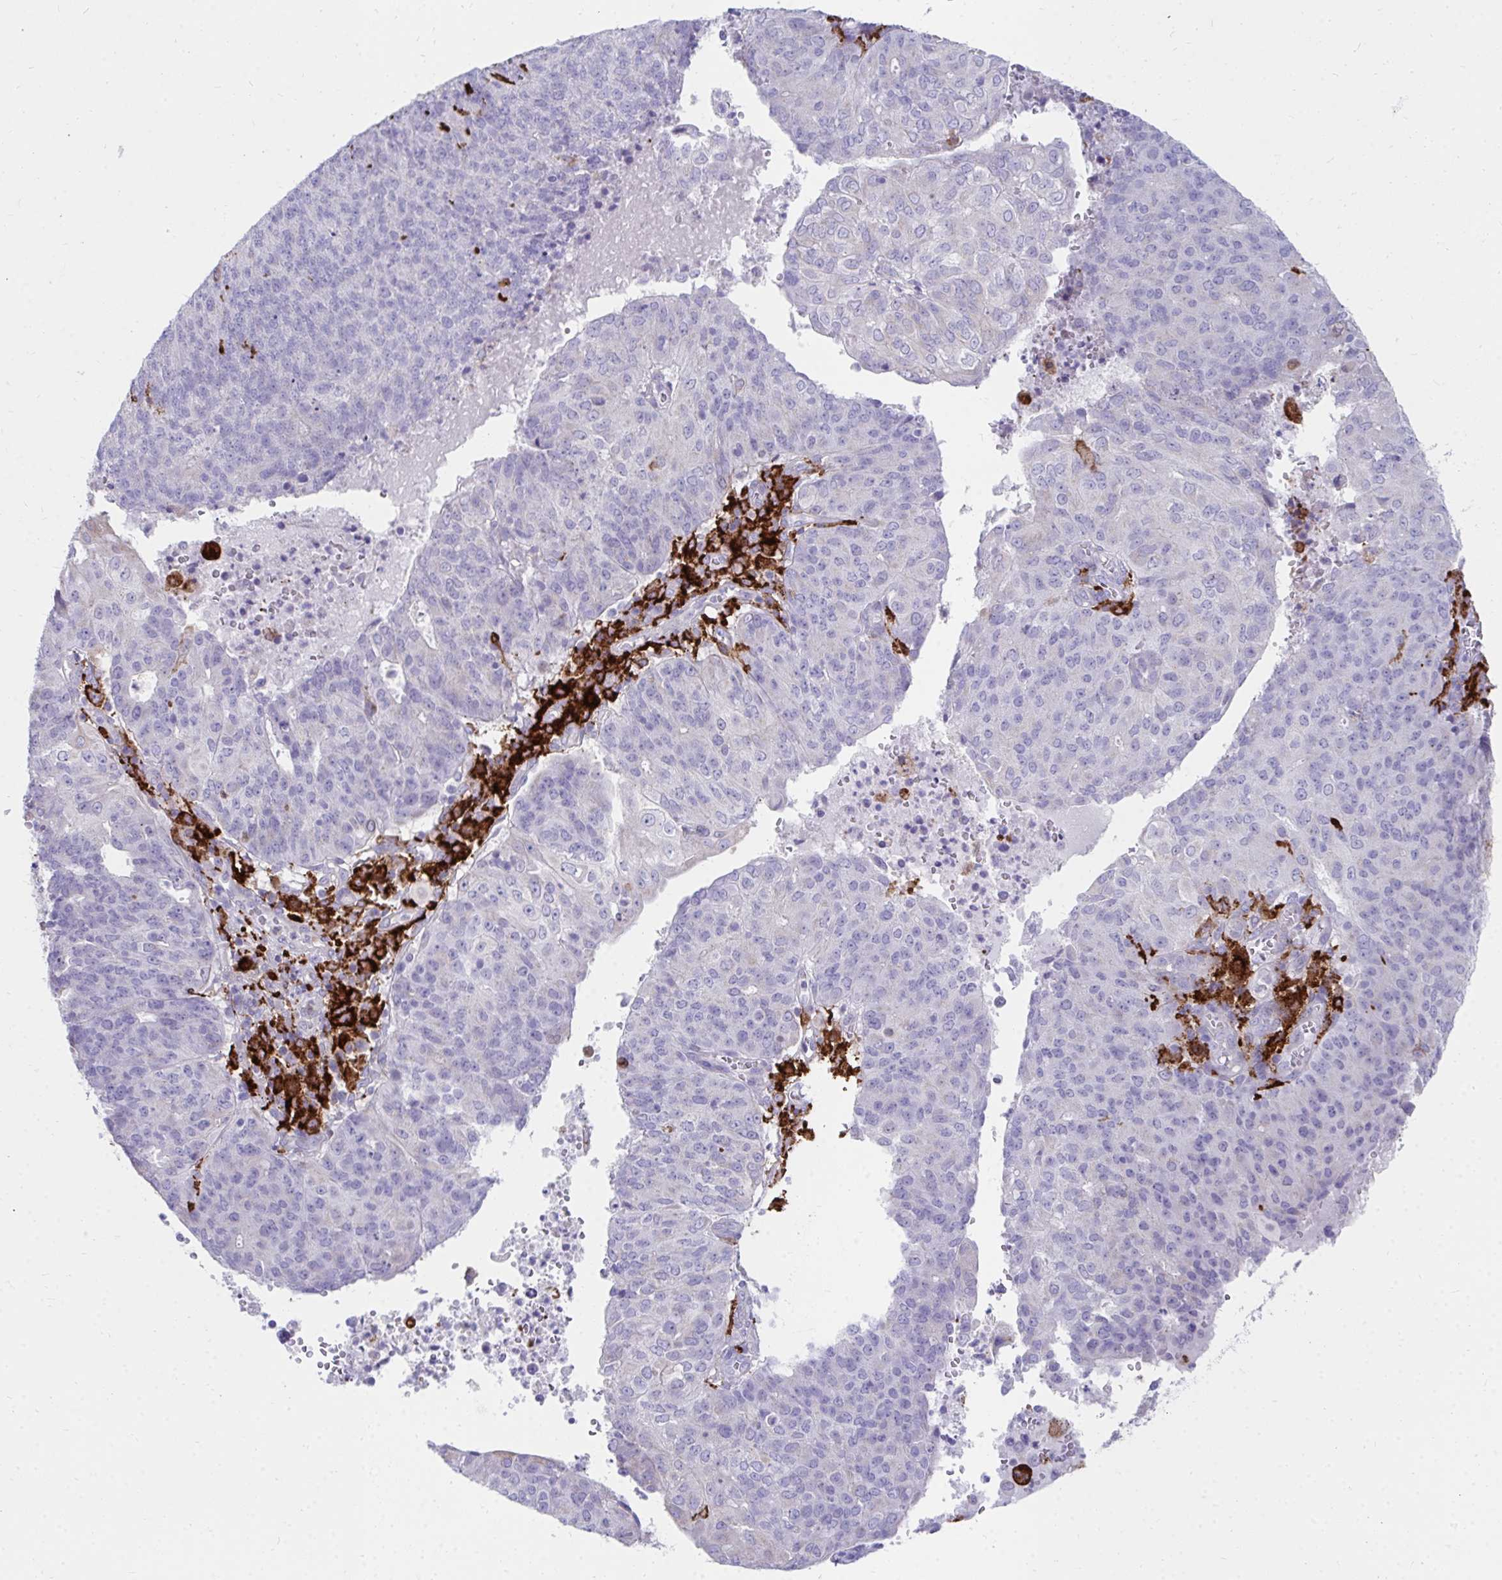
{"staining": {"intensity": "negative", "quantity": "none", "location": "none"}, "tissue": "endometrial cancer", "cell_type": "Tumor cells", "image_type": "cancer", "snomed": [{"axis": "morphology", "description": "Adenocarcinoma, NOS"}, {"axis": "topography", "description": "Endometrium"}], "caption": "This is a image of immunohistochemistry (IHC) staining of endometrial cancer, which shows no expression in tumor cells.", "gene": "CD163", "patient": {"sex": "female", "age": 82}}